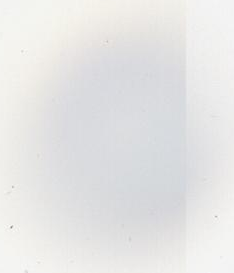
{"staining": {"intensity": "weak", "quantity": ">75%", "location": "cytoplasmic/membranous"}, "tissue": "endometrium", "cell_type": "Cells in endometrial stroma", "image_type": "normal", "snomed": [{"axis": "morphology", "description": "Normal tissue, NOS"}, {"axis": "topography", "description": "Smooth muscle"}, {"axis": "topography", "description": "Endometrium"}], "caption": "Immunohistochemical staining of unremarkable human endometrium reveals weak cytoplasmic/membranous protein staining in about >75% of cells in endometrial stroma.", "gene": "DRG1", "patient": {"sex": "female", "age": 57}}